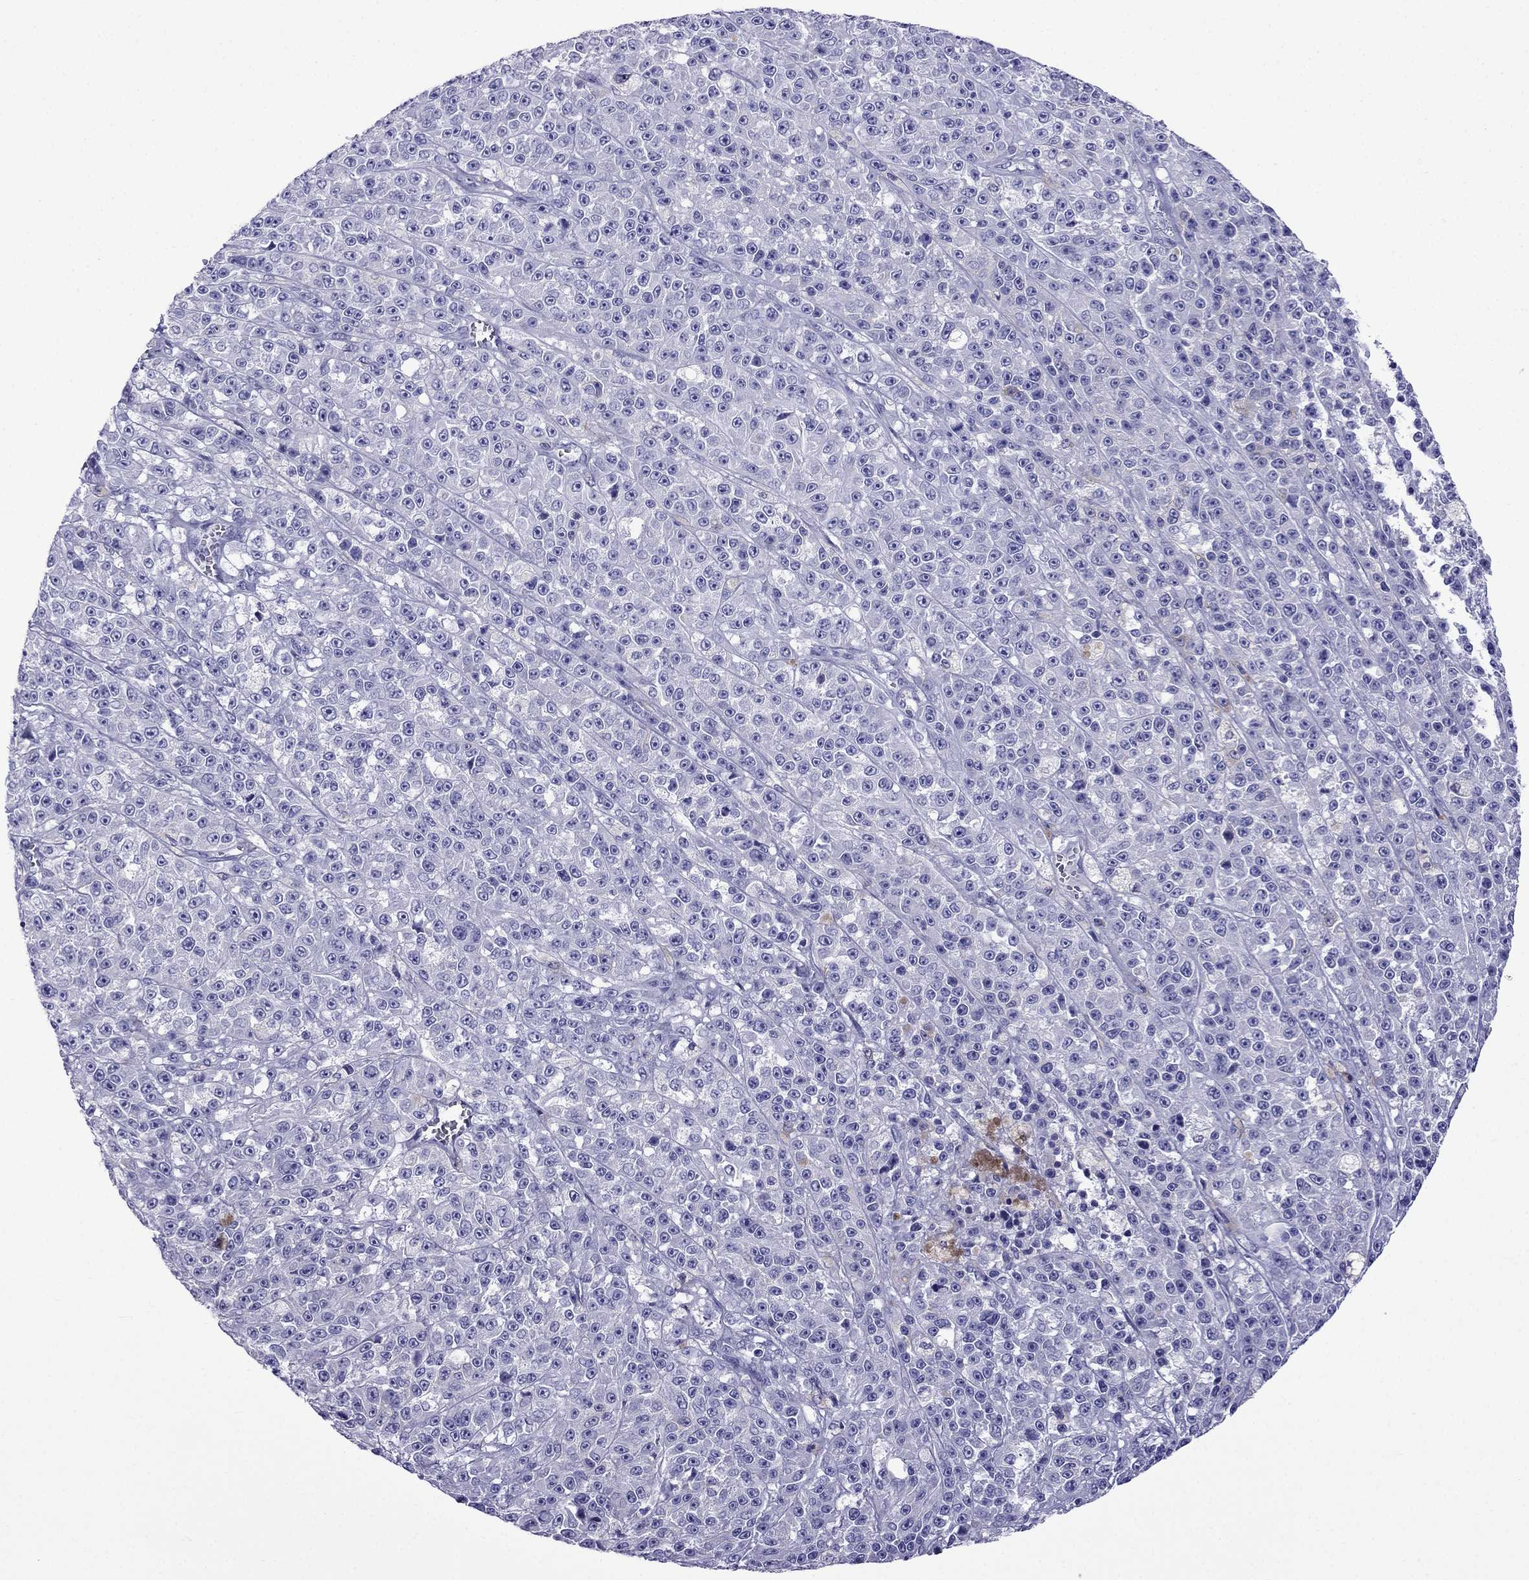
{"staining": {"intensity": "negative", "quantity": "none", "location": "none"}, "tissue": "melanoma", "cell_type": "Tumor cells", "image_type": "cancer", "snomed": [{"axis": "morphology", "description": "Malignant melanoma, NOS"}, {"axis": "topography", "description": "Skin"}], "caption": "An image of melanoma stained for a protein shows no brown staining in tumor cells.", "gene": "ARR3", "patient": {"sex": "female", "age": 58}}